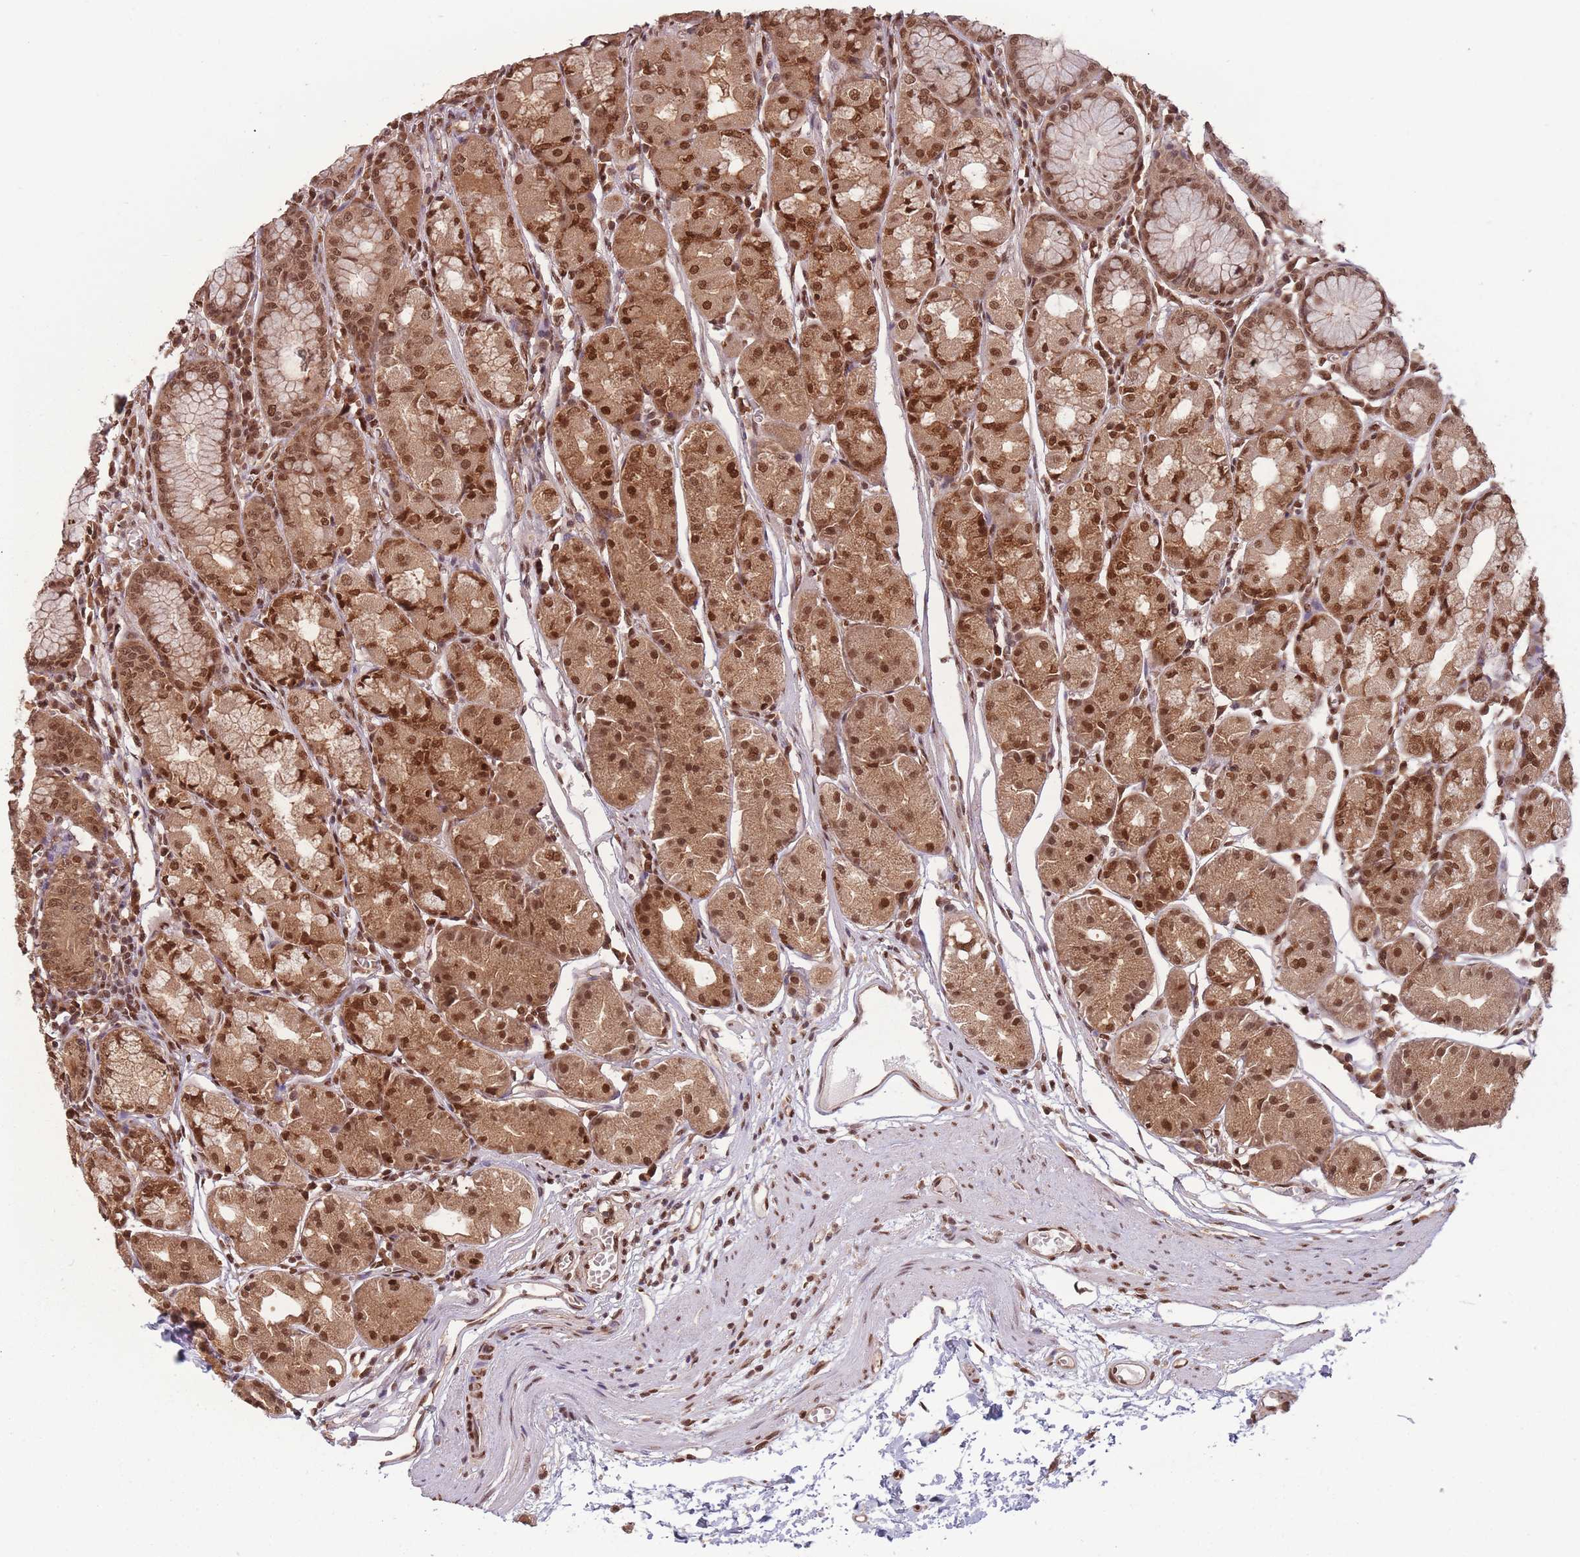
{"staining": {"intensity": "strong", "quantity": ">75%", "location": "cytoplasmic/membranous,nuclear"}, "tissue": "stomach", "cell_type": "Glandular cells", "image_type": "normal", "snomed": [{"axis": "morphology", "description": "Normal tissue, NOS"}, {"axis": "topography", "description": "Stomach"}], "caption": "Immunohistochemical staining of benign stomach demonstrates strong cytoplasmic/membranous,nuclear protein expression in approximately >75% of glandular cells. Ihc stains the protein in brown and the nuclei are stained blue.", "gene": "RPS27A", "patient": {"sex": "male", "age": 55}}